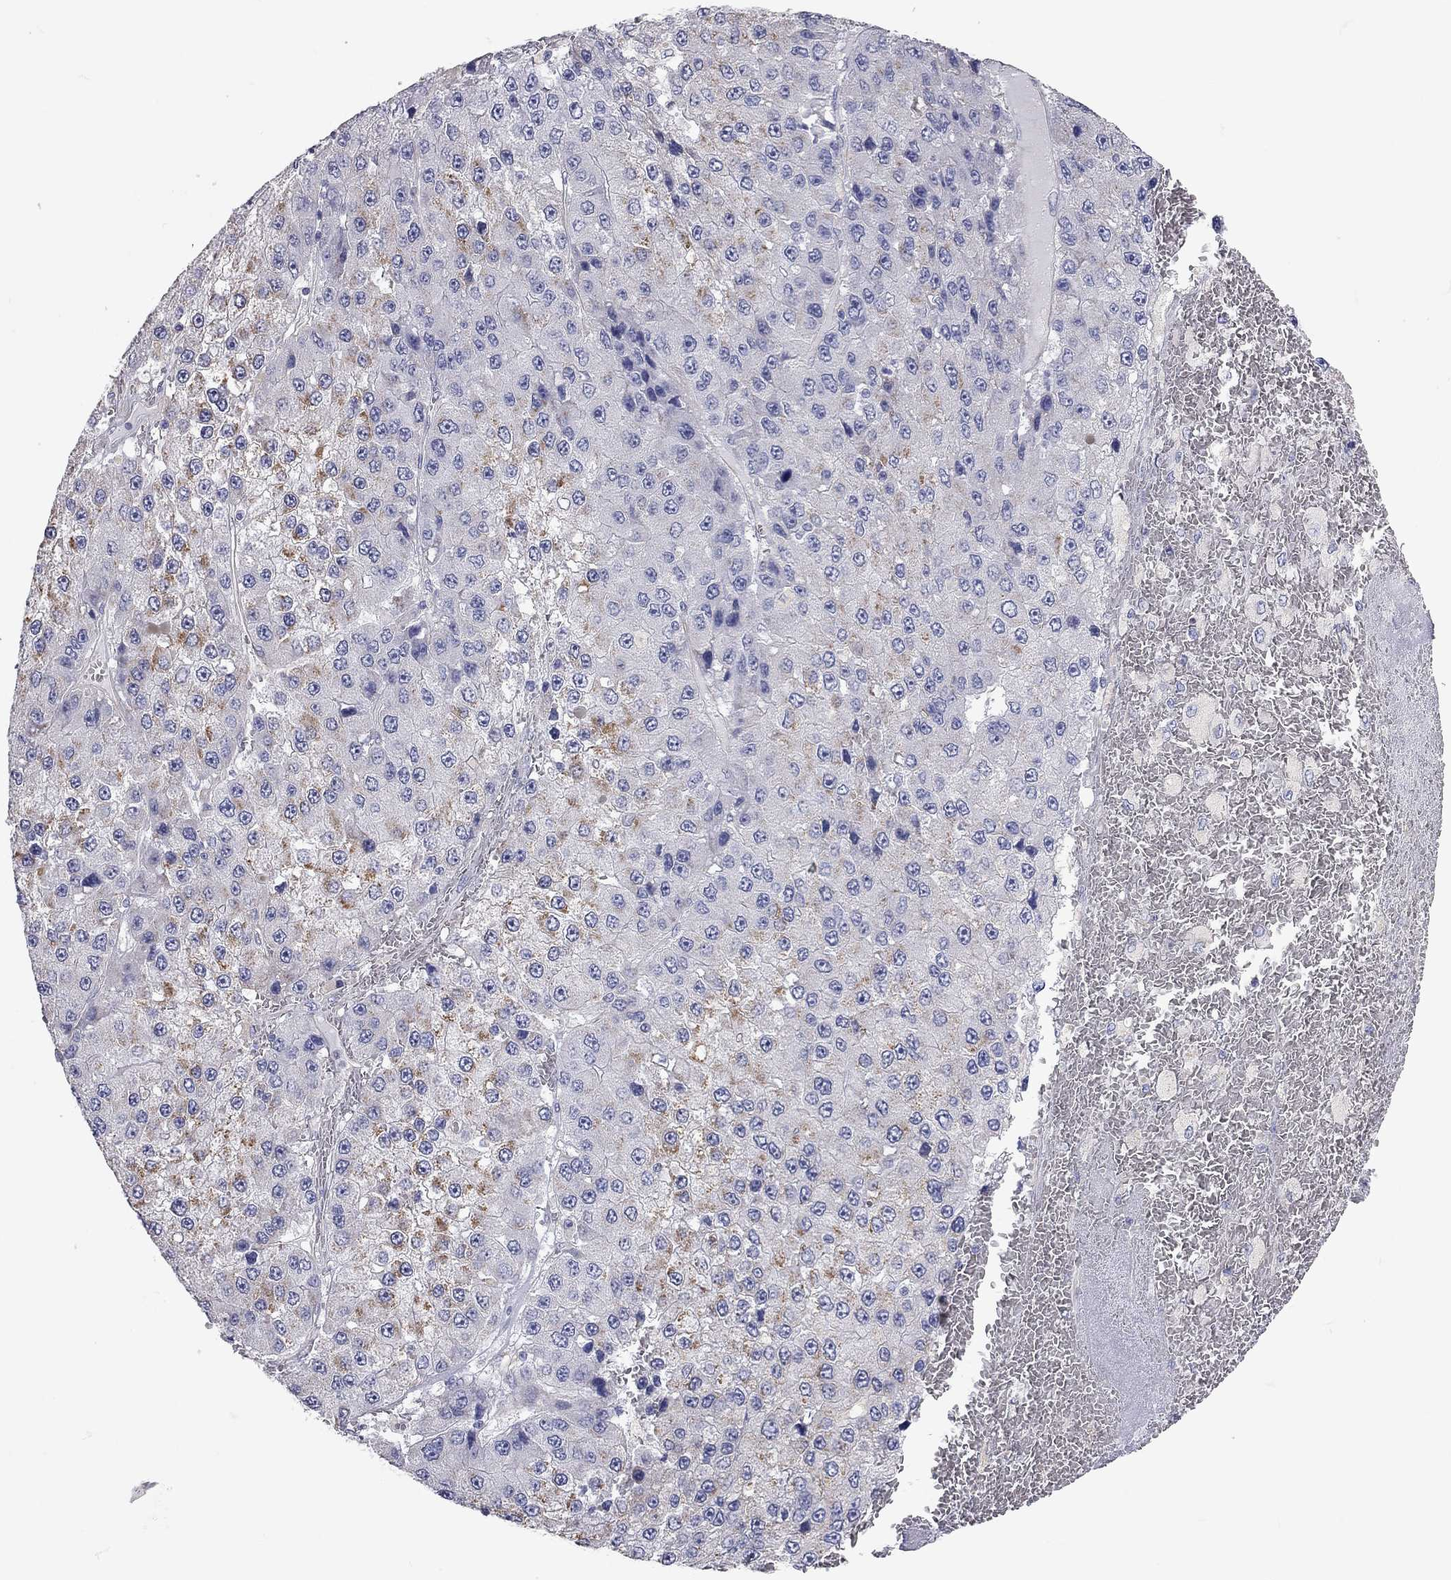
{"staining": {"intensity": "moderate", "quantity": "<25%", "location": "cytoplasmic/membranous"}, "tissue": "liver cancer", "cell_type": "Tumor cells", "image_type": "cancer", "snomed": [{"axis": "morphology", "description": "Carcinoma, Hepatocellular, NOS"}, {"axis": "topography", "description": "Liver"}], "caption": "This micrograph reveals liver hepatocellular carcinoma stained with immunohistochemistry (IHC) to label a protein in brown. The cytoplasmic/membranous of tumor cells show moderate positivity for the protein. Nuclei are counter-stained blue.", "gene": "C10orf90", "patient": {"sex": "female", "age": 73}}